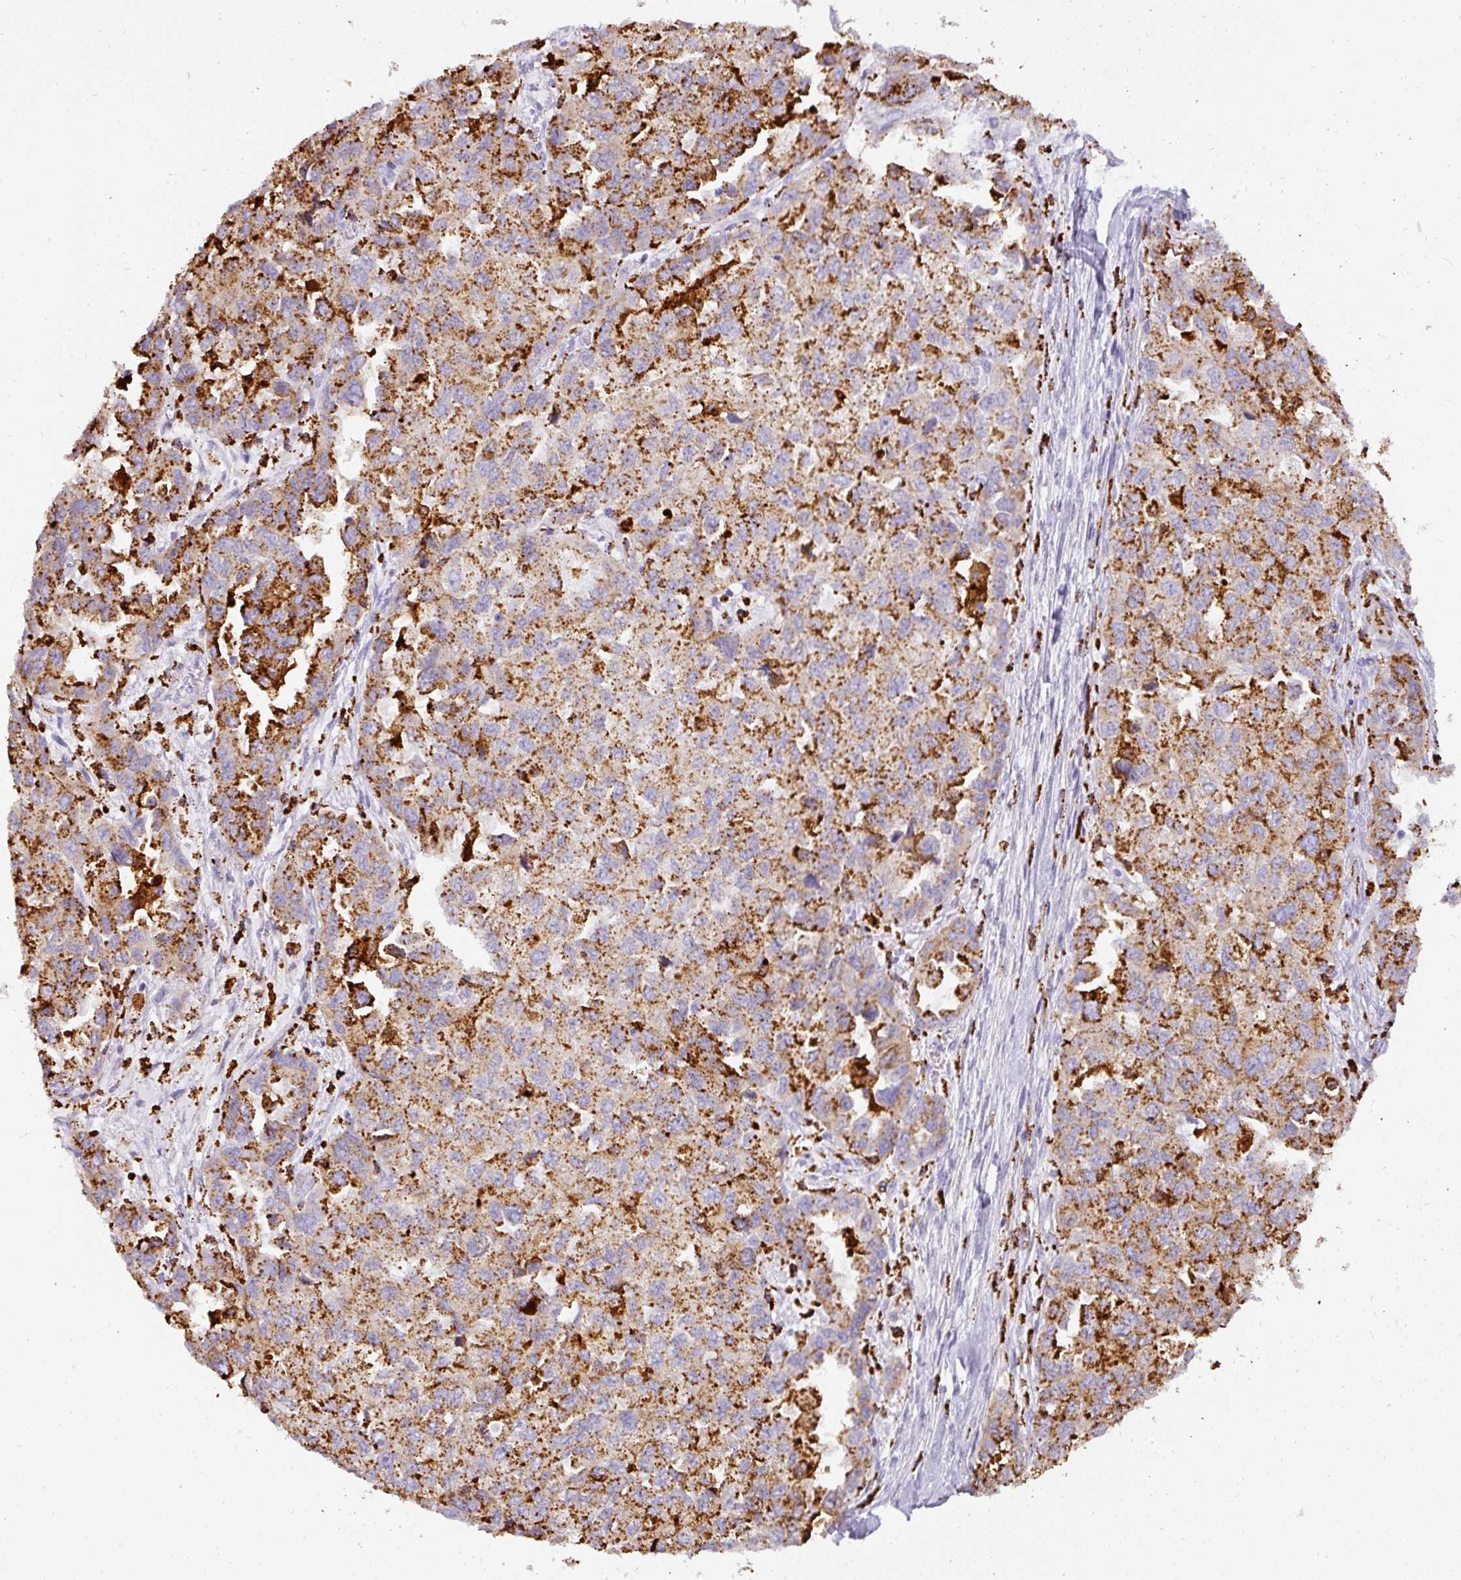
{"staining": {"intensity": "moderate", "quantity": ">75%", "location": "cytoplasmic/membranous"}, "tissue": "ovarian cancer", "cell_type": "Tumor cells", "image_type": "cancer", "snomed": [{"axis": "morphology", "description": "Cystadenocarcinoma, serous, NOS"}, {"axis": "topography", "description": "Ovary"}], "caption": "The micrograph demonstrates staining of ovarian cancer, revealing moderate cytoplasmic/membranous protein positivity (brown color) within tumor cells.", "gene": "MMACHC", "patient": {"sex": "female", "age": 84}}